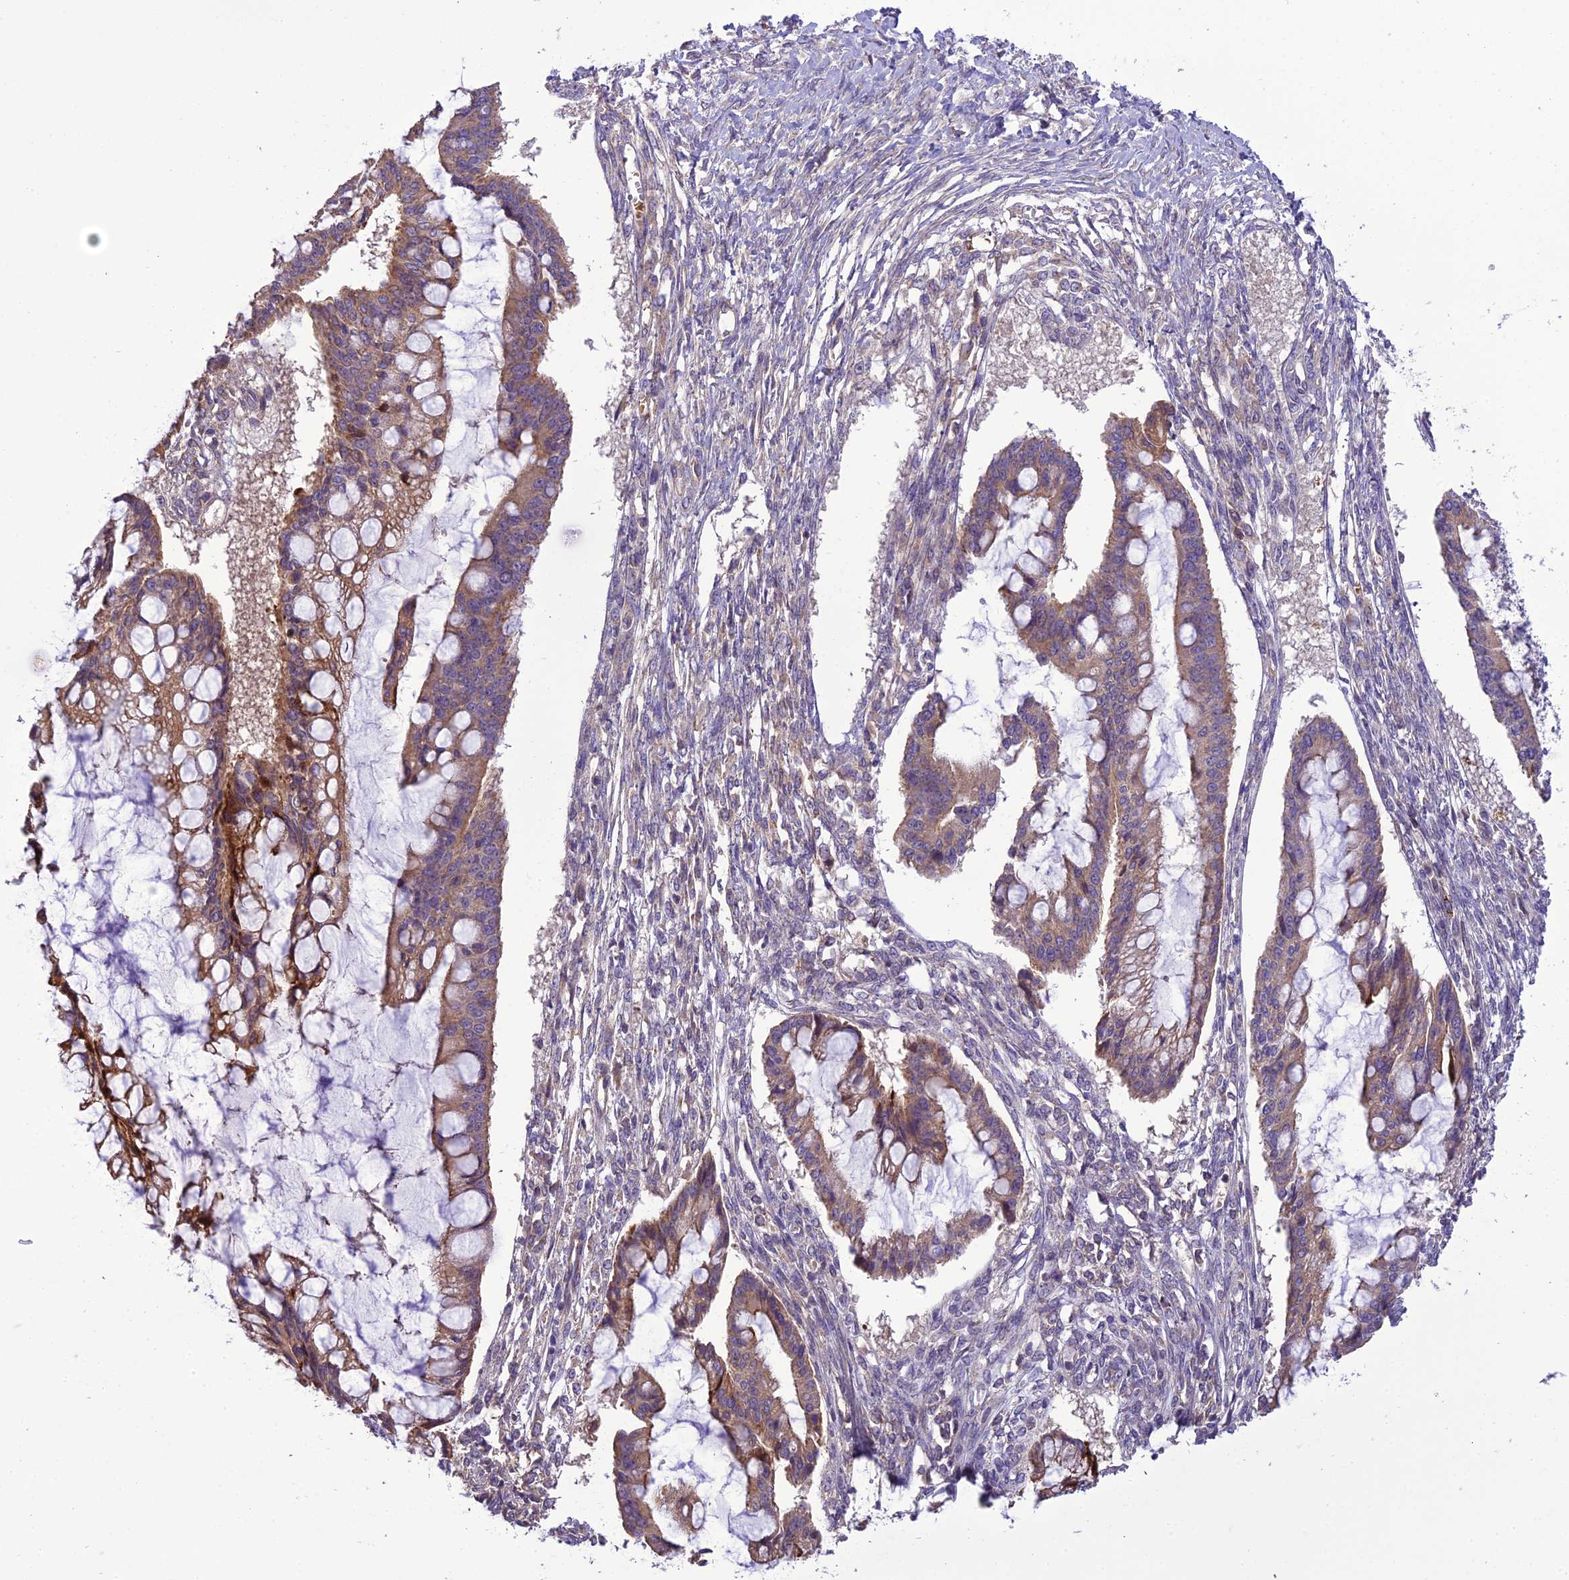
{"staining": {"intensity": "weak", "quantity": ">75%", "location": "cytoplasmic/membranous"}, "tissue": "ovarian cancer", "cell_type": "Tumor cells", "image_type": "cancer", "snomed": [{"axis": "morphology", "description": "Cystadenocarcinoma, mucinous, NOS"}, {"axis": "topography", "description": "Ovary"}], "caption": "An image showing weak cytoplasmic/membranous staining in about >75% of tumor cells in ovarian cancer (mucinous cystadenocarcinoma), as visualized by brown immunohistochemical staining.", "gene": "TBC1D24", "patient": {"sex": "female", "age": 73}}